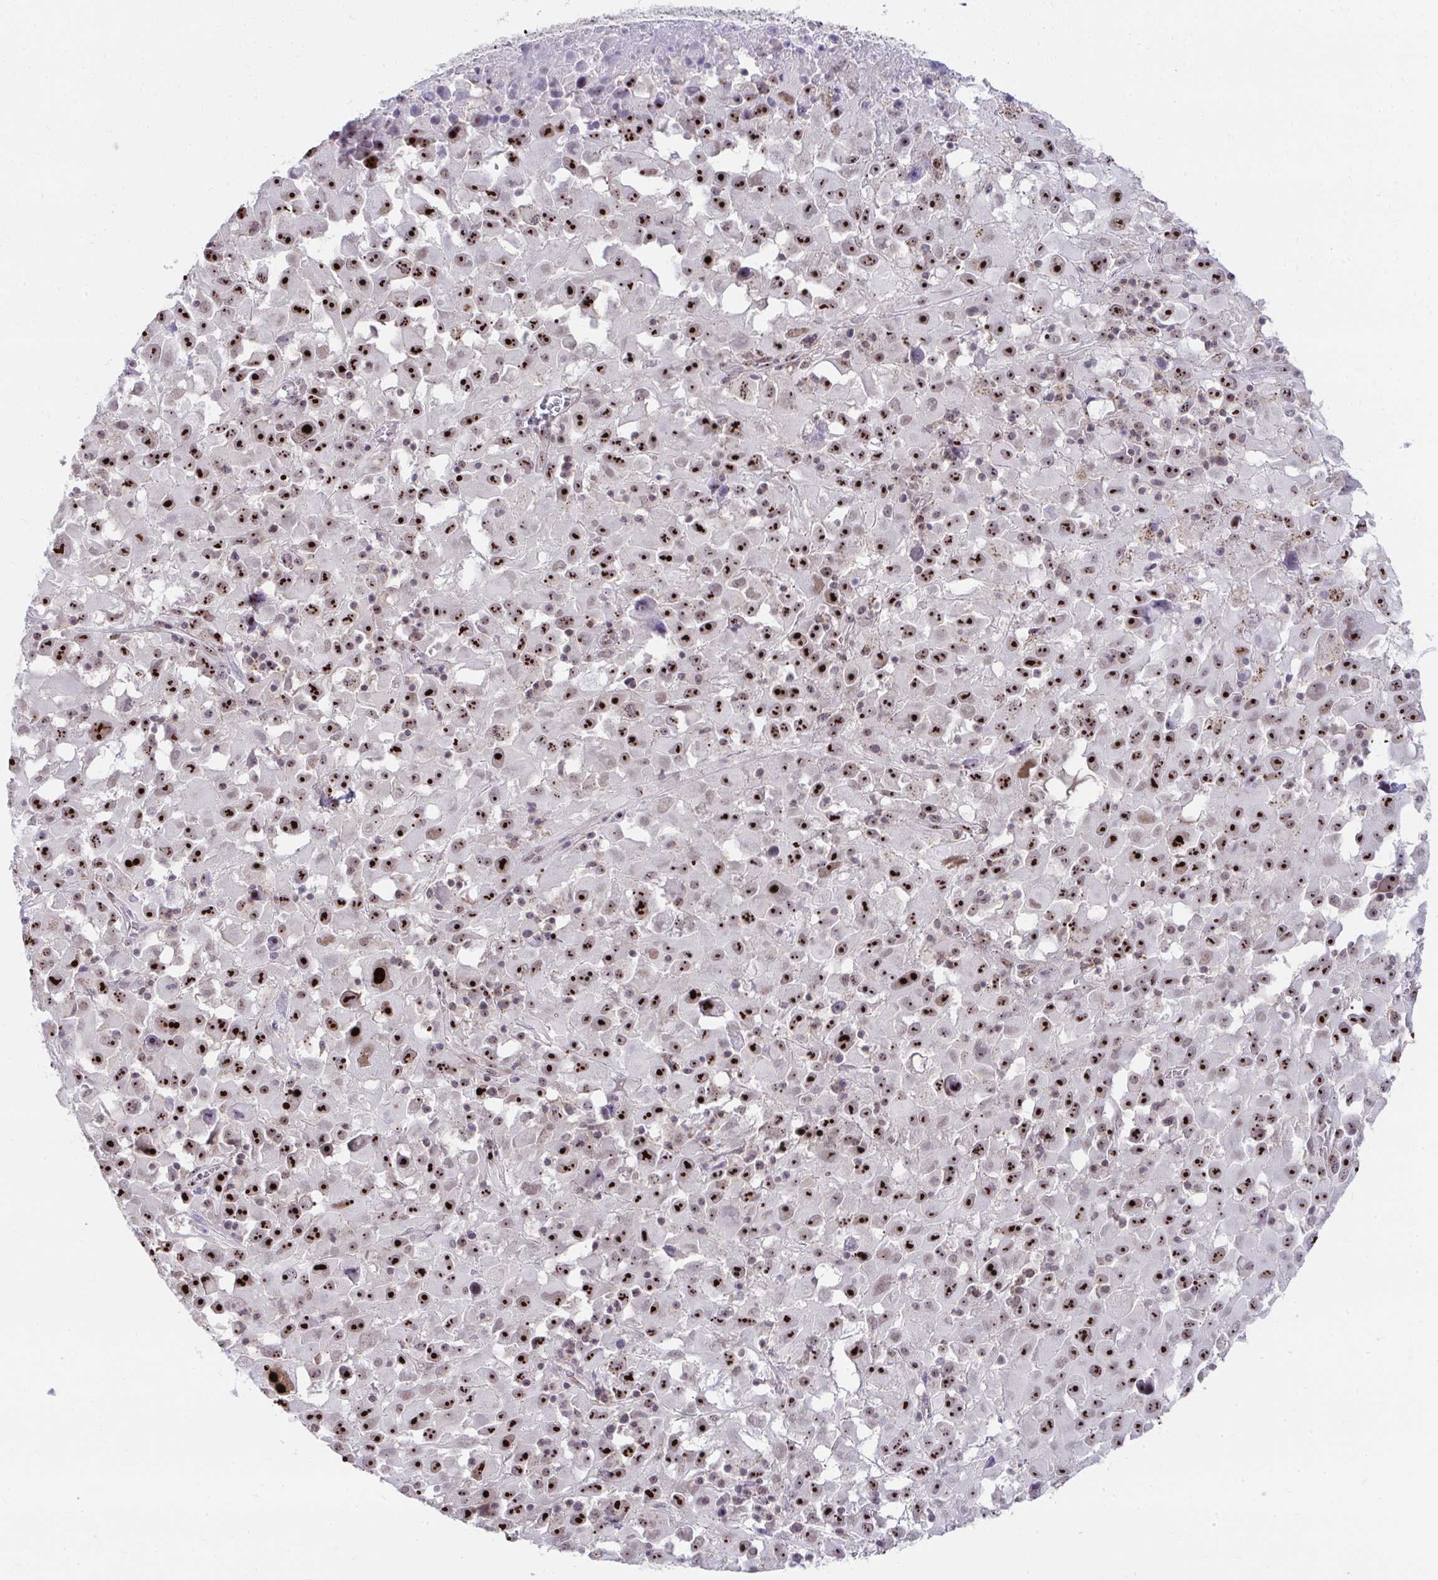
{"staining": {"intensity": "strong", "quantity": ">75%", "location": "nuclear"}, "tissue": "melanoma", "cell_type": "Tumor cells", "image_type": "cancer", "snomed": [{"axis": "morphology", "description": "Malignant melanoma, Metastatic site"}, {"axis": "topography", "description": "Soft tissue"}], "caption": "This photomicrograph demonstrates immunohistochemistry staining of human melanoma, with high strong nuclear staining in about >75% of tumor cells.", "gene": "HIRA", "patient": {"sex": "male", "age": 50}}